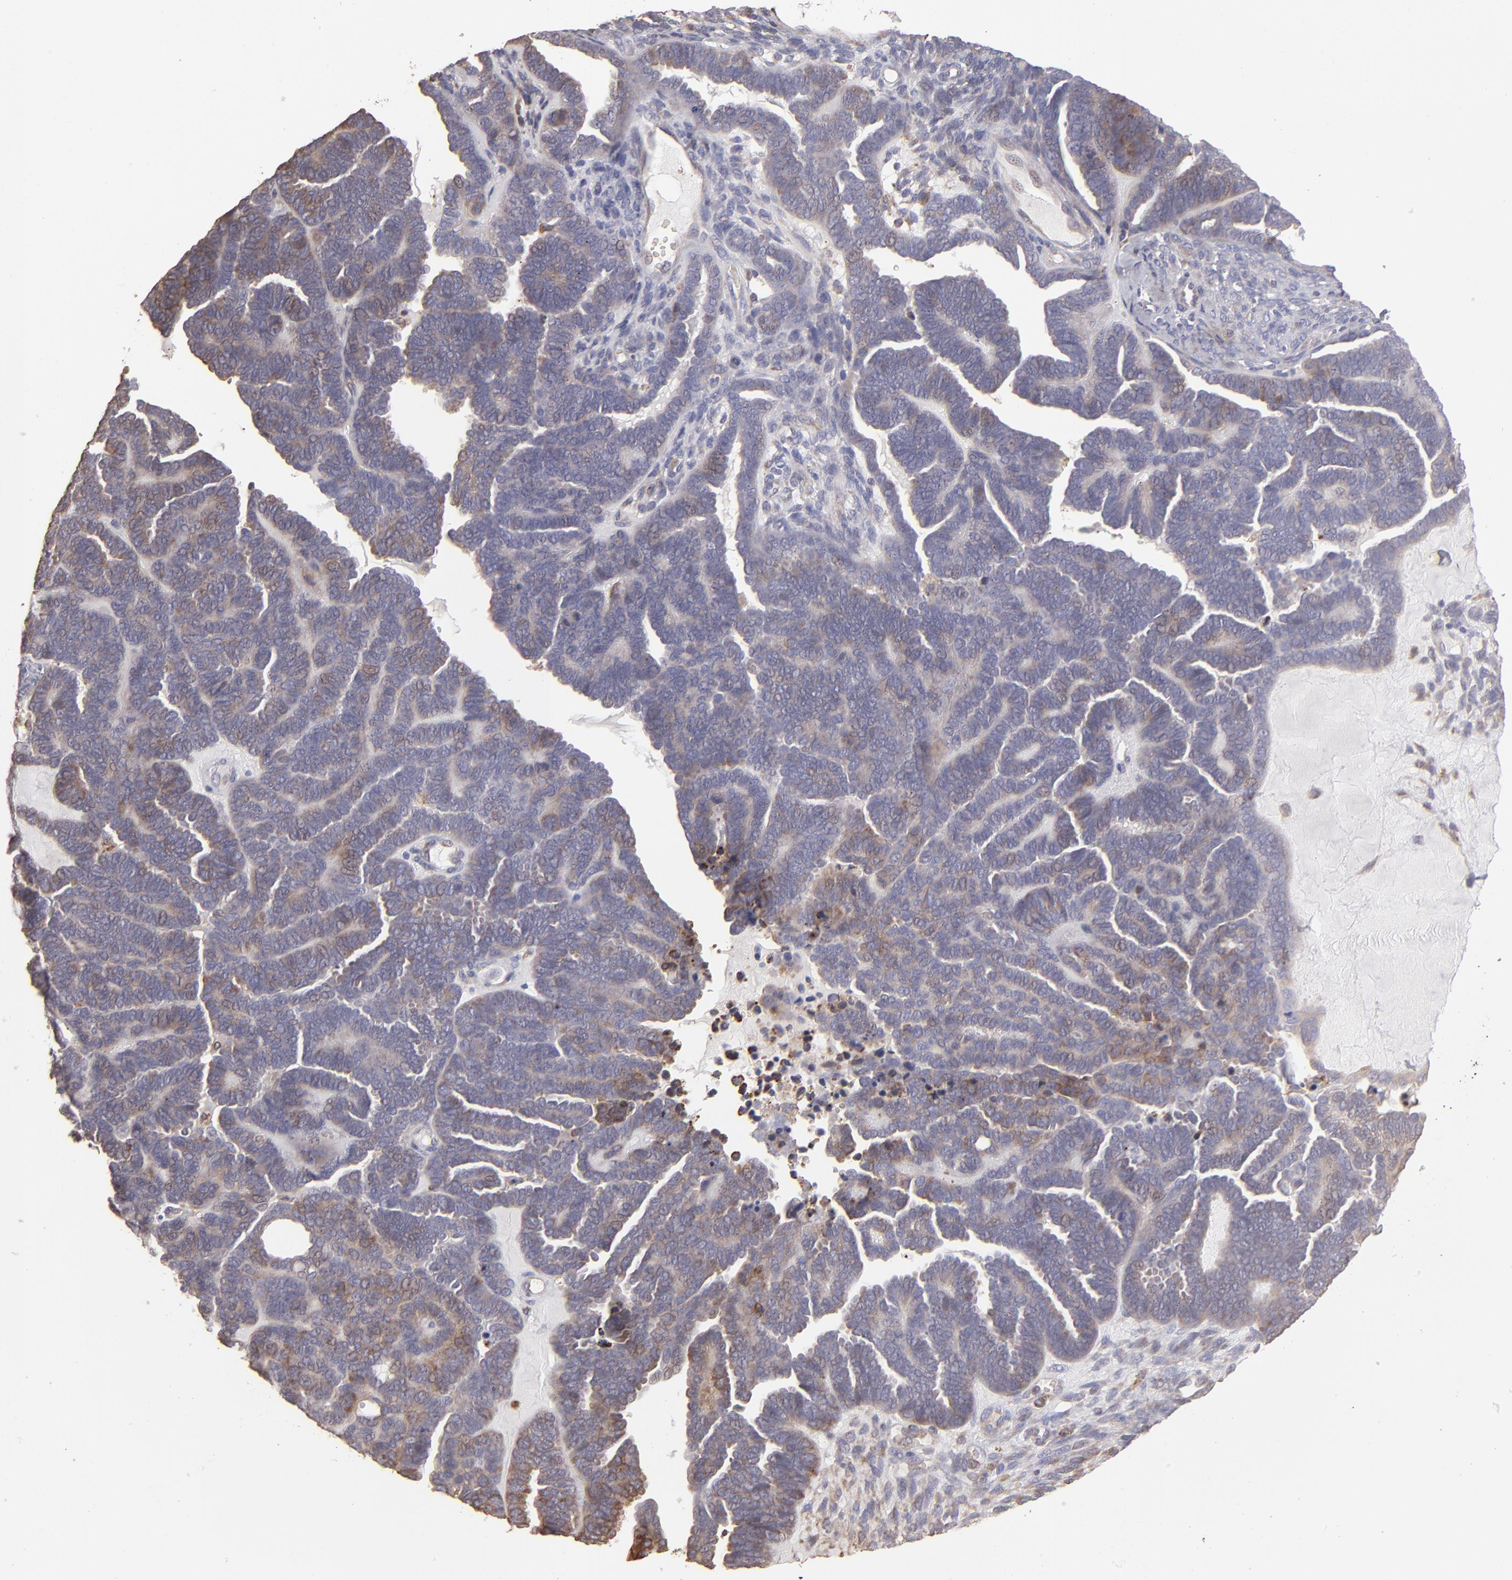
{"staining": {"intensity": "weak", "quantity": "25%-75%", "location": "cytoplasmic/membranous"}, "tissue": "endometrial cancer", "cell_type": "Tumor cells", "image_type": "cancer", "snomed": [{"axis": "morphology", "description": "Neoplasm, malignant, NOS"}, {"axis": "topography", "description": "Endometrium"}], "caption": "Weak cytoplasmic/membranous expression is present in about 25%-75% of tumor cells in endometrial cancer. The staining is performed using DAB brown chromogen to label protein expression. The nuclei are counter-stained blue using hematoxylin.", "gene": "CALR", "patient": {"sex": "female", "age": 74}}